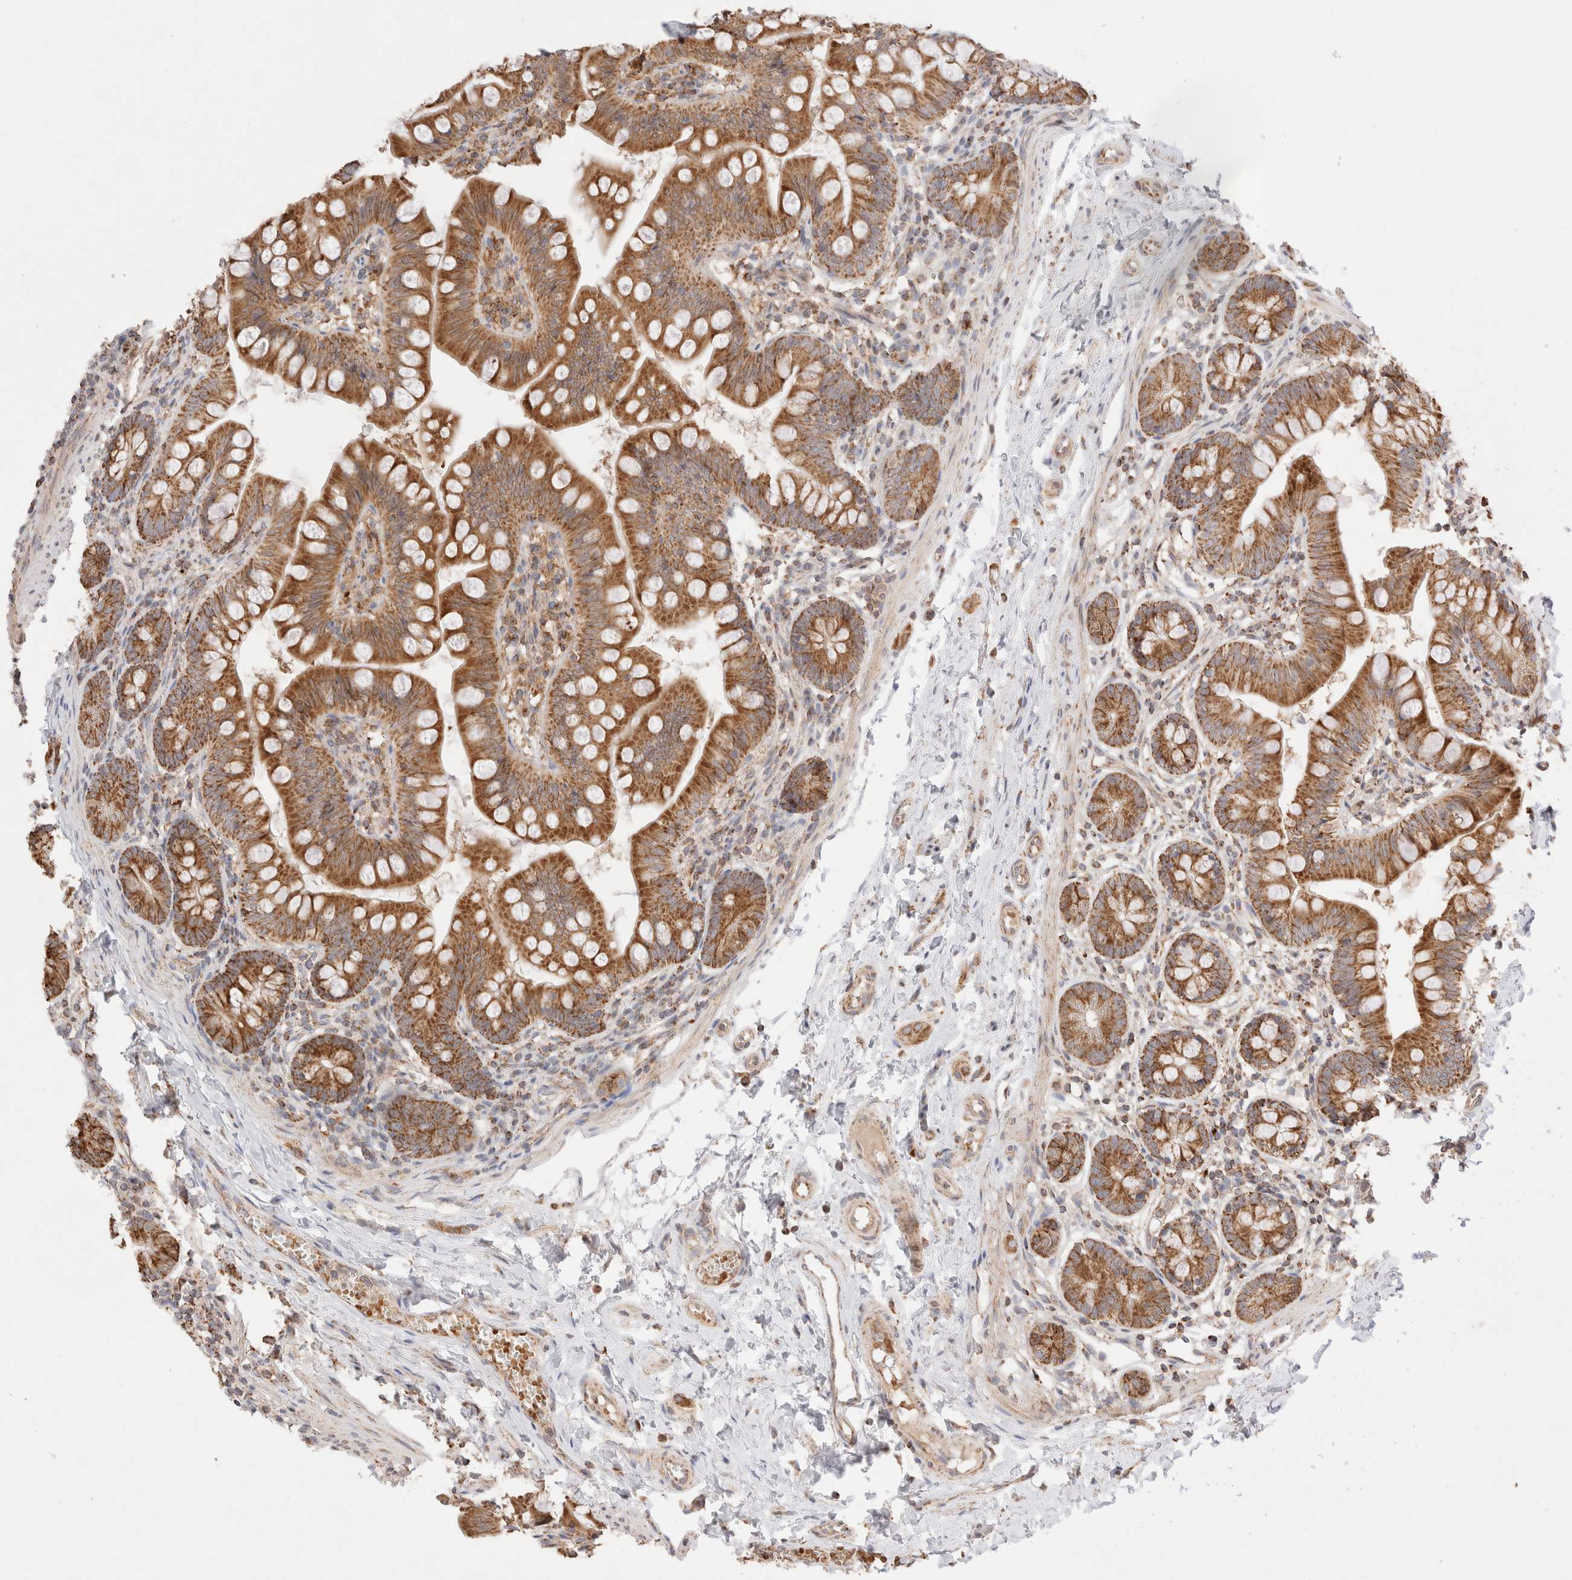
{"staining": {"intensity": "strong", "quantity": ">75%", "location": "cytoplasmic/membranous"}, "tissue": "small intestine", "cell_type": "Glandular cells", "image_type": "normal", "snomed": [{"axis": "morphology", "description": "Normal tissue, NOS"}, {"axis": "topography", "description": "Small intestine"}], "caption": "The micrograph shows a brown stain indicating the presence of a protein in the cytoplasmic/membranous of glandular cells in small intestine.", "gene": "TMPPE", "patient": {"sex": "male", "age": 7}}